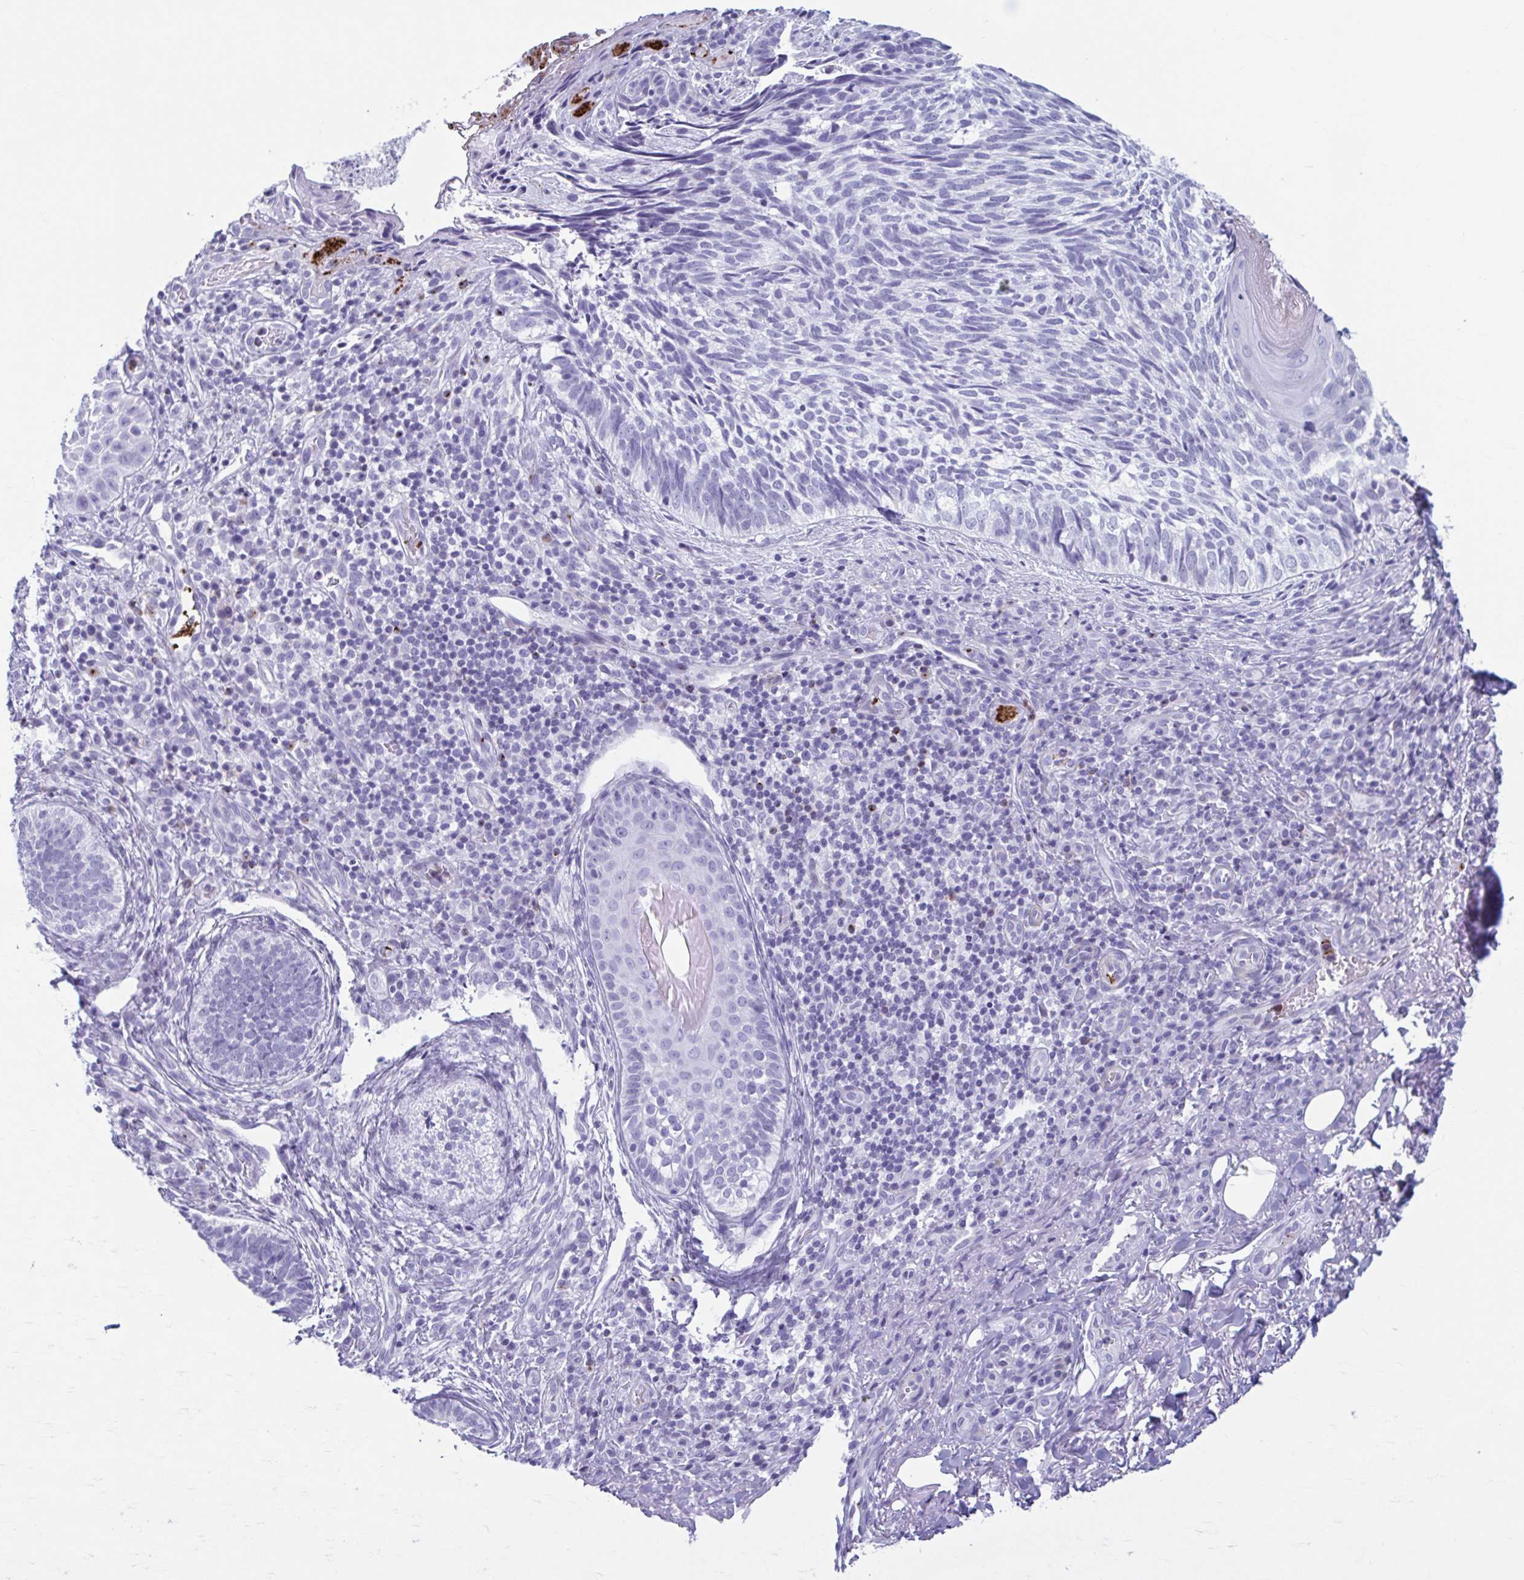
{"staining": {"intensity": "negative", "quantity": "none", "location": "none"}, "tissue": "skin cancer", "cell_type": "Tumor cells", "image_type": "cancer", "snomed": [{"axis": "morphology", "description": "Basal cell carcinoma"}, {"axis": "topography", "description": "Skin"}], "caption": "Image shows no significant protein positivity in tumor cells of skin cancer.", "gene": "TCEAL3", "patient": {"sex": "male", "age": 65}}